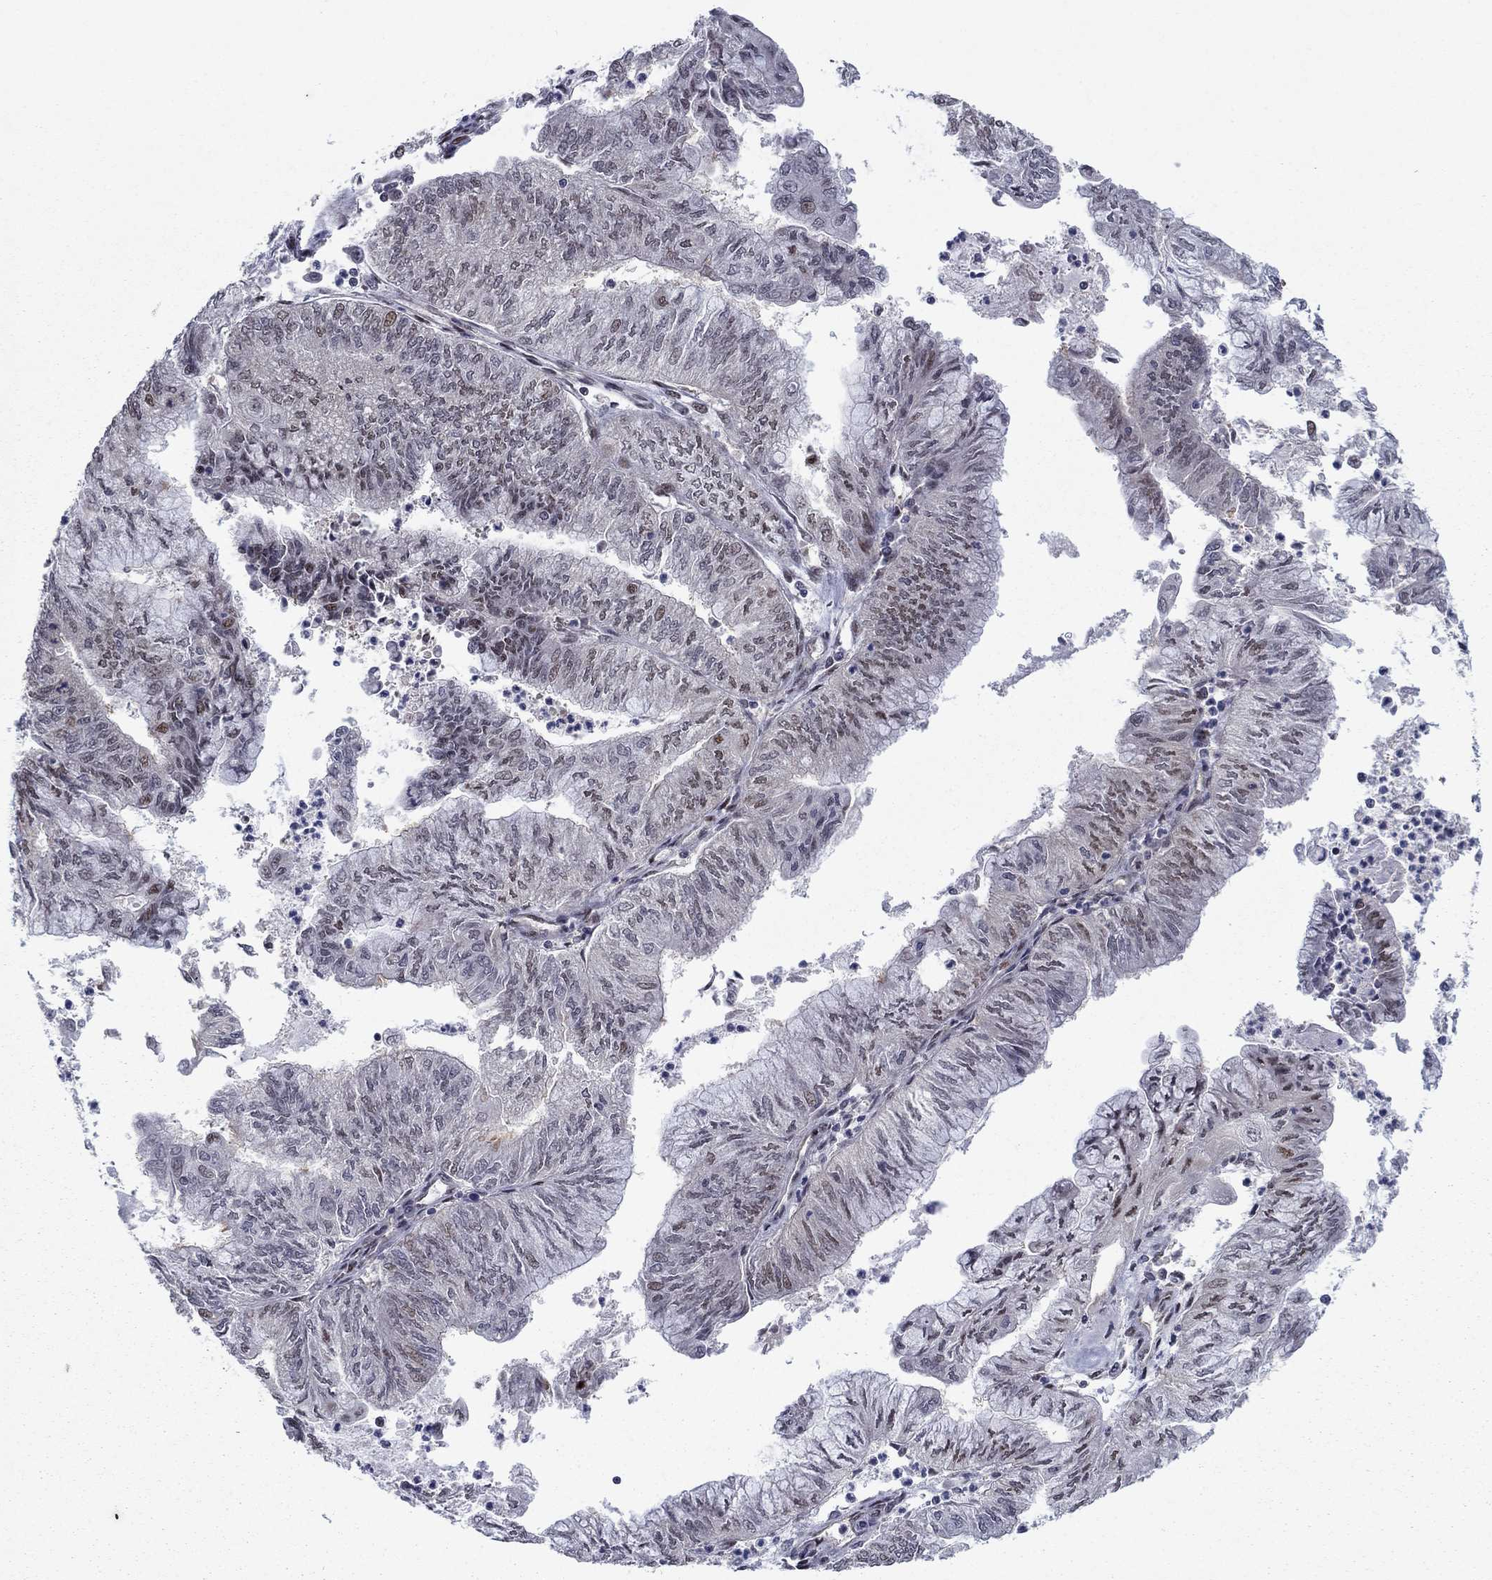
{"staining": {"intensity": "moderate", "quantity": "<25%", "location": "nuclear"}, "tissue": "endometrial cancer", "cell_type": "Tumor cells", "image_type": "cancer", "snomed": [{"axis": "morphology", "description": "Adenocarcinoma, NOS"}, {"axis": "topography", "description": "Endometrium"}], "caption": "Immunohistochemical staining of adenocarcinoma (endometrial) demonstrates low levels of moderate nuclear protein positivity in about <25% of tumor cells.", "gene": "PSMC1", "patient": {"sex": "female", "age": 59}}